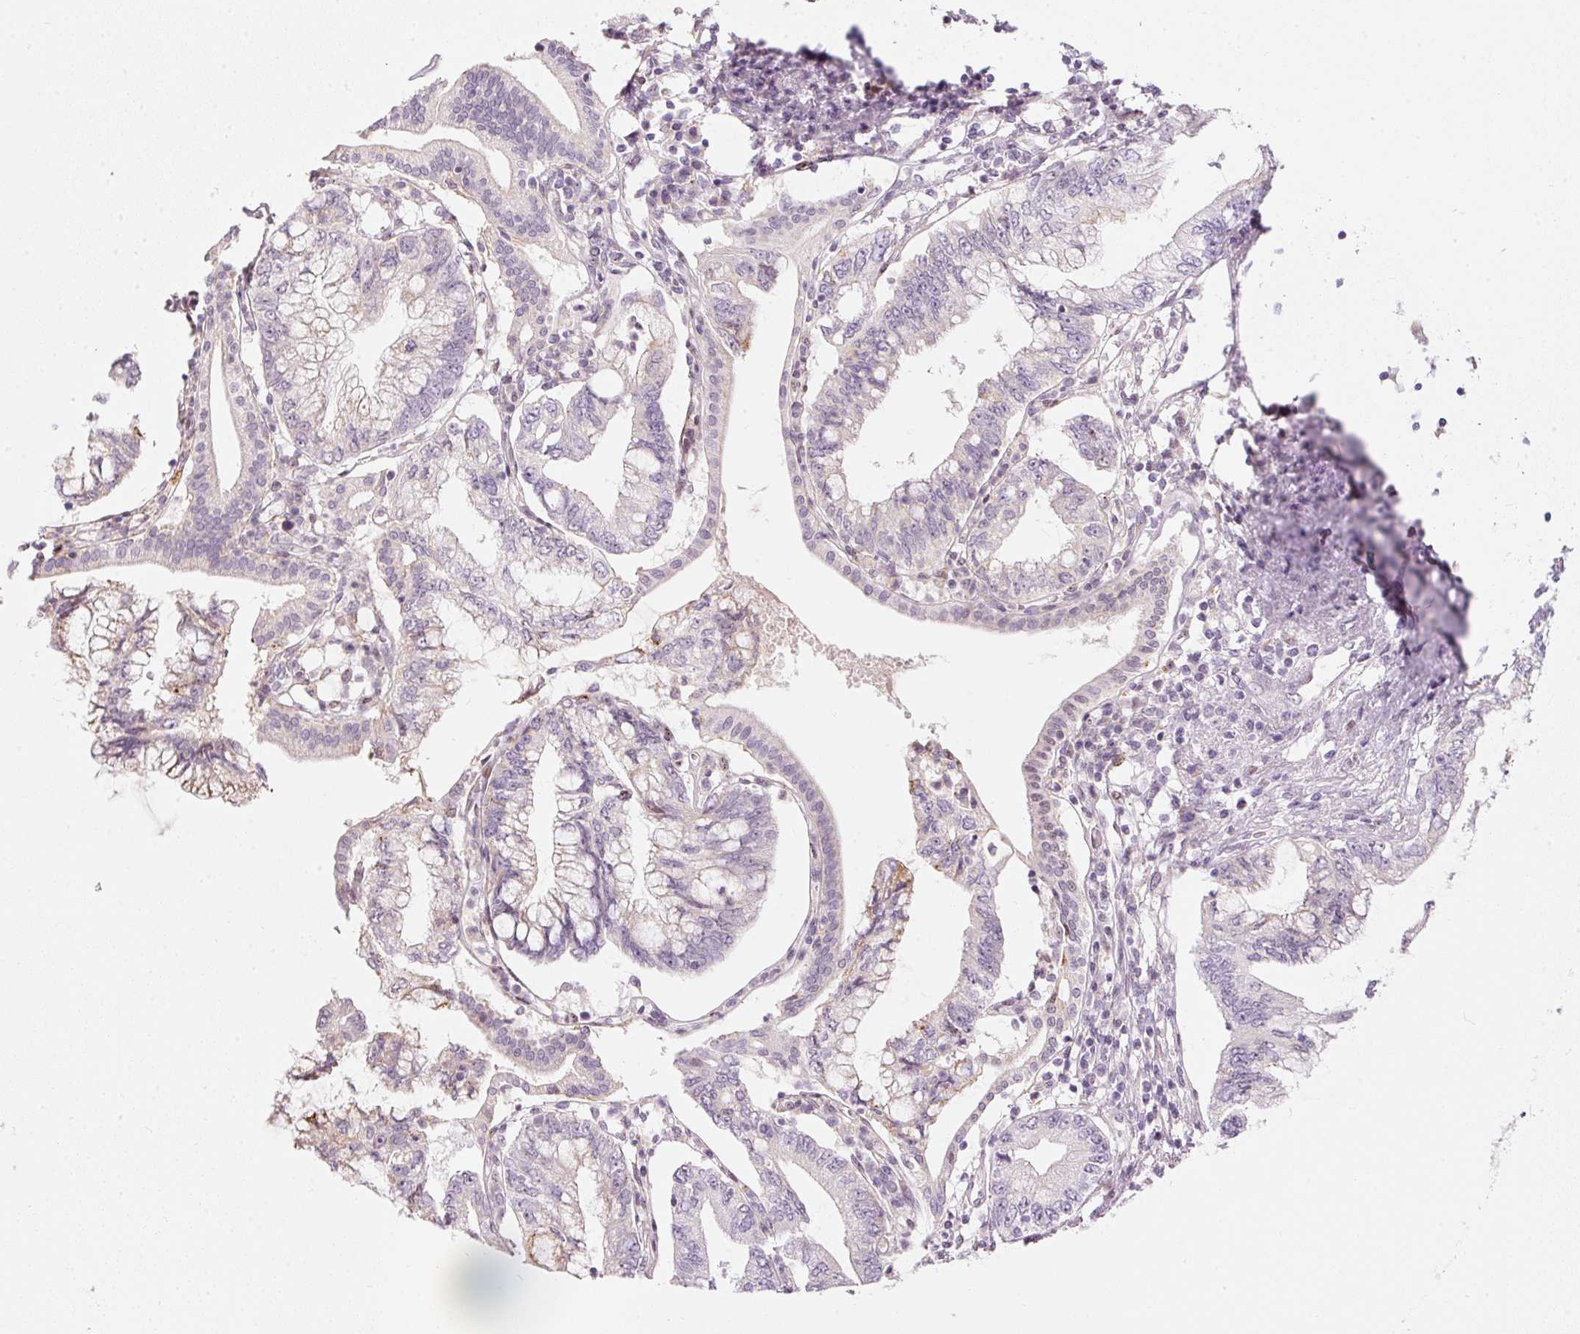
{"staining": {"intensity": "negative", "quantity": "none", "location": "none"}, "tissue": "pancreatic cancer", "cell_type": "Tumor cells", "image_type": "cancer", "snomed": [{"axis": "morphology", "description": "Adenocarcinoma, NOS"}, {"axis": "topography", "description": "Pancreas"}], "caption": "This is an immunohistochemistry (IHC) micrograph of human pancreatic cancer. There is no positivity in tumor cells.", "gene": "RNF39", "patient": {"sex": "female", "age": 73}}